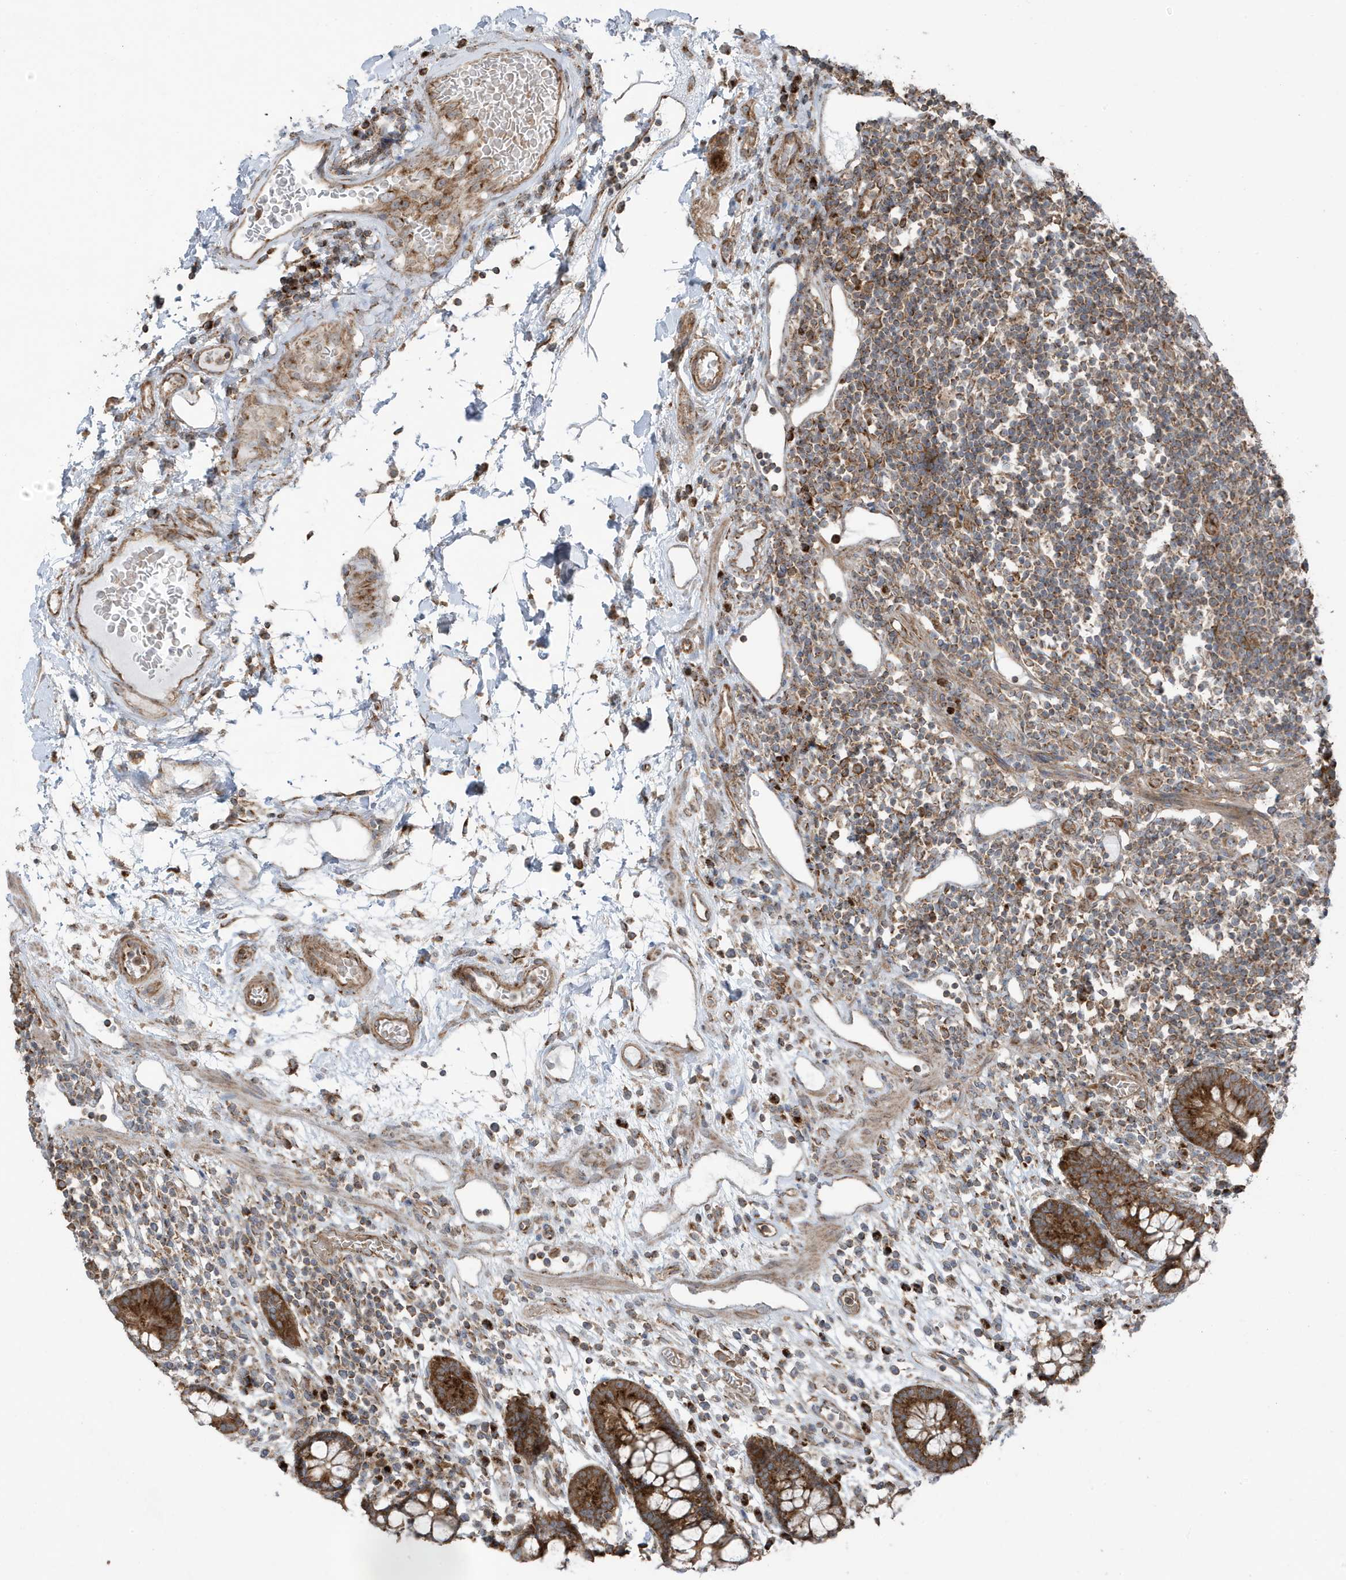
{"staining": {"intensity": "moderate", "quantity": "25%-75%", "location": "cytoplasmic/membranous"}, "tissue": "colon", "cell_type": "Endothelial cells", "image_type": "normal", "snomed": [{"axis": "morphology", "description": "Normal tissue, NOS"}, {"axis": "topography", "description": "Colon"}], "caption": "Benign colon was stained to show a protein in brown. There is medium levels of moderate cytoplasmic/membranous staining in about 25%-75% of endothelial cells. The staining was performed using DAB to visualize the protein expression in brown, while the nuclei were stained in blue with hematoxylin (Magnification: 20x).", "gene": "GOLGA4", "patient": {"sex": "female", "age": 79}}